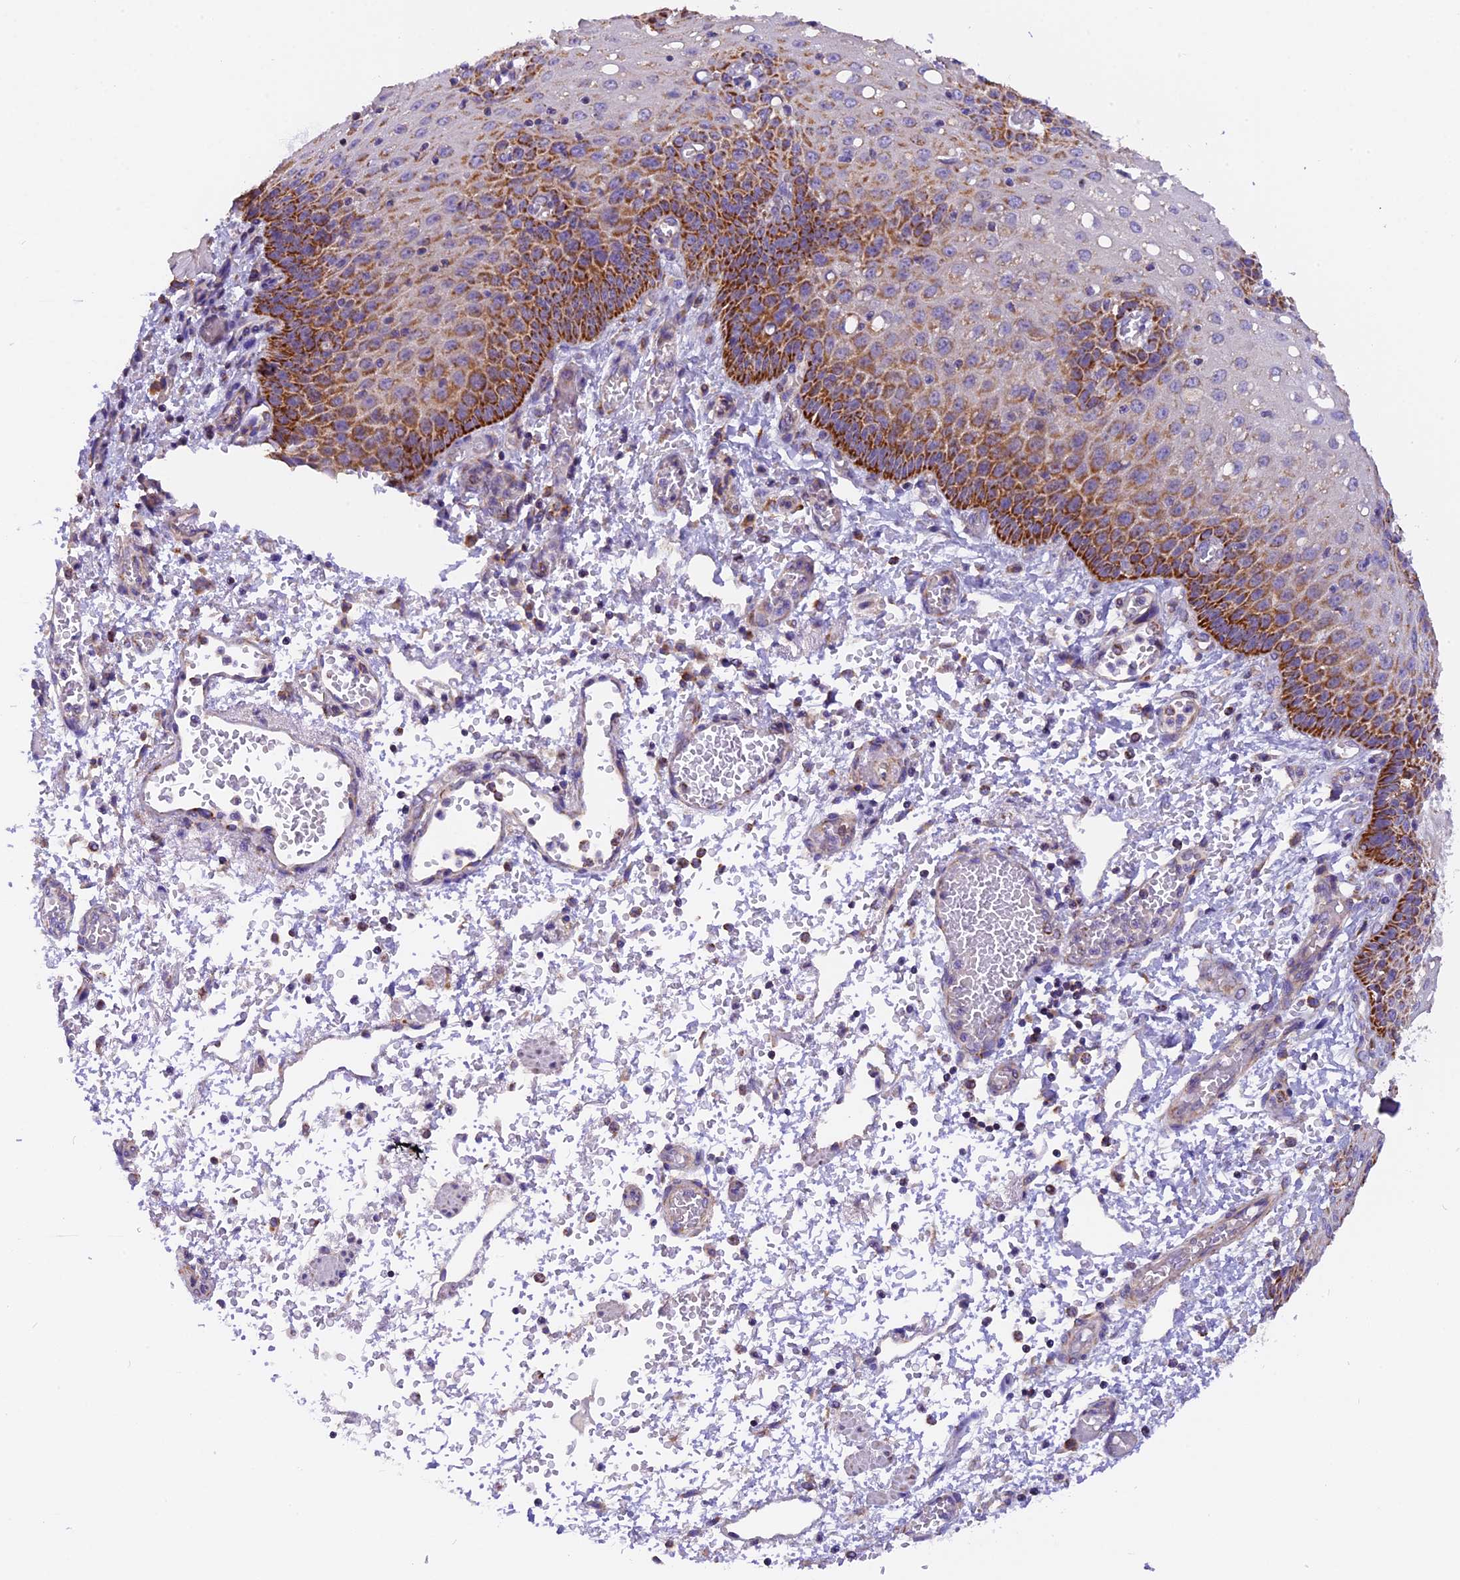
{"staining": {"intensity": "strong", "quantity": "25%-75%", "location": "cytoplasmic/membranous"}, "tissue": "esophagus", "cell_type": "Squamous epithelial cells", "image_type": "normal", "snomed": [{"axis": "morphology", "description": "Normal tissue, NOS"}, {"axis": "topography", "description": "Esophagus"}], "caption": "Immunohistochemistry (IHC) of benign esophagus shows high levels of strong cytoplasmic/membranous expression in approximately 25%-75% of squamous epithelial cells.", "gene": "MGME1", "patient": {"sex": "male", "age": 81}}